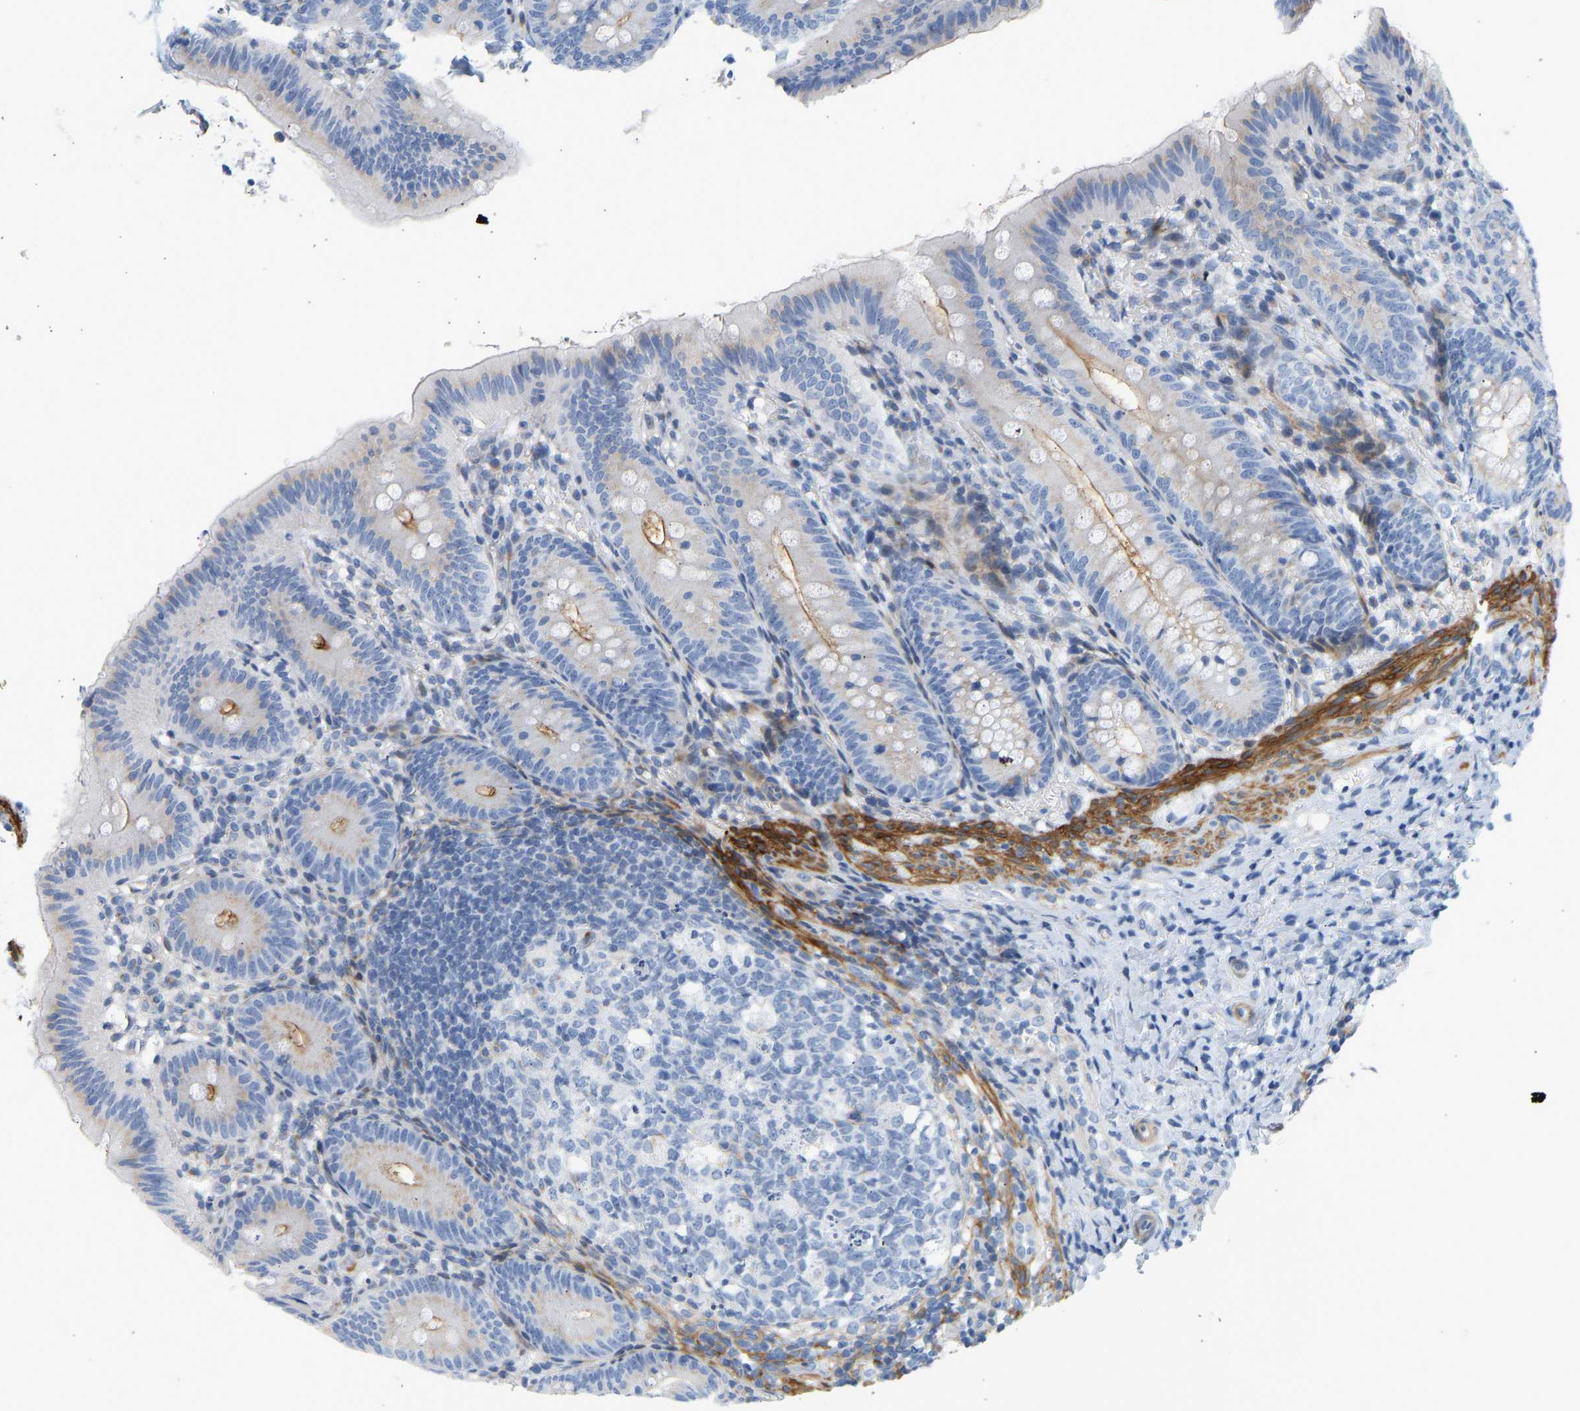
{"staining": {"intensity": "moderate", "quantity": "25%-75%", "location": "cytoplasmic/membranous"}, "tissue": "appendix", "cell_type": "Glandular cells", "image_type": "normal", "snomed": [{"axis": "morphology", "description": "Normal tissue, NOS"}, {"axis": "topography", "description": "Appendix"}], "caption": "The immunohistochemical stain highlights moderate cytoplasmic/membranous positivity in glandular cells of unremarkable appendix.", "gene": "SLC30A7", "patient": {"sex": "male", "age": 1}}